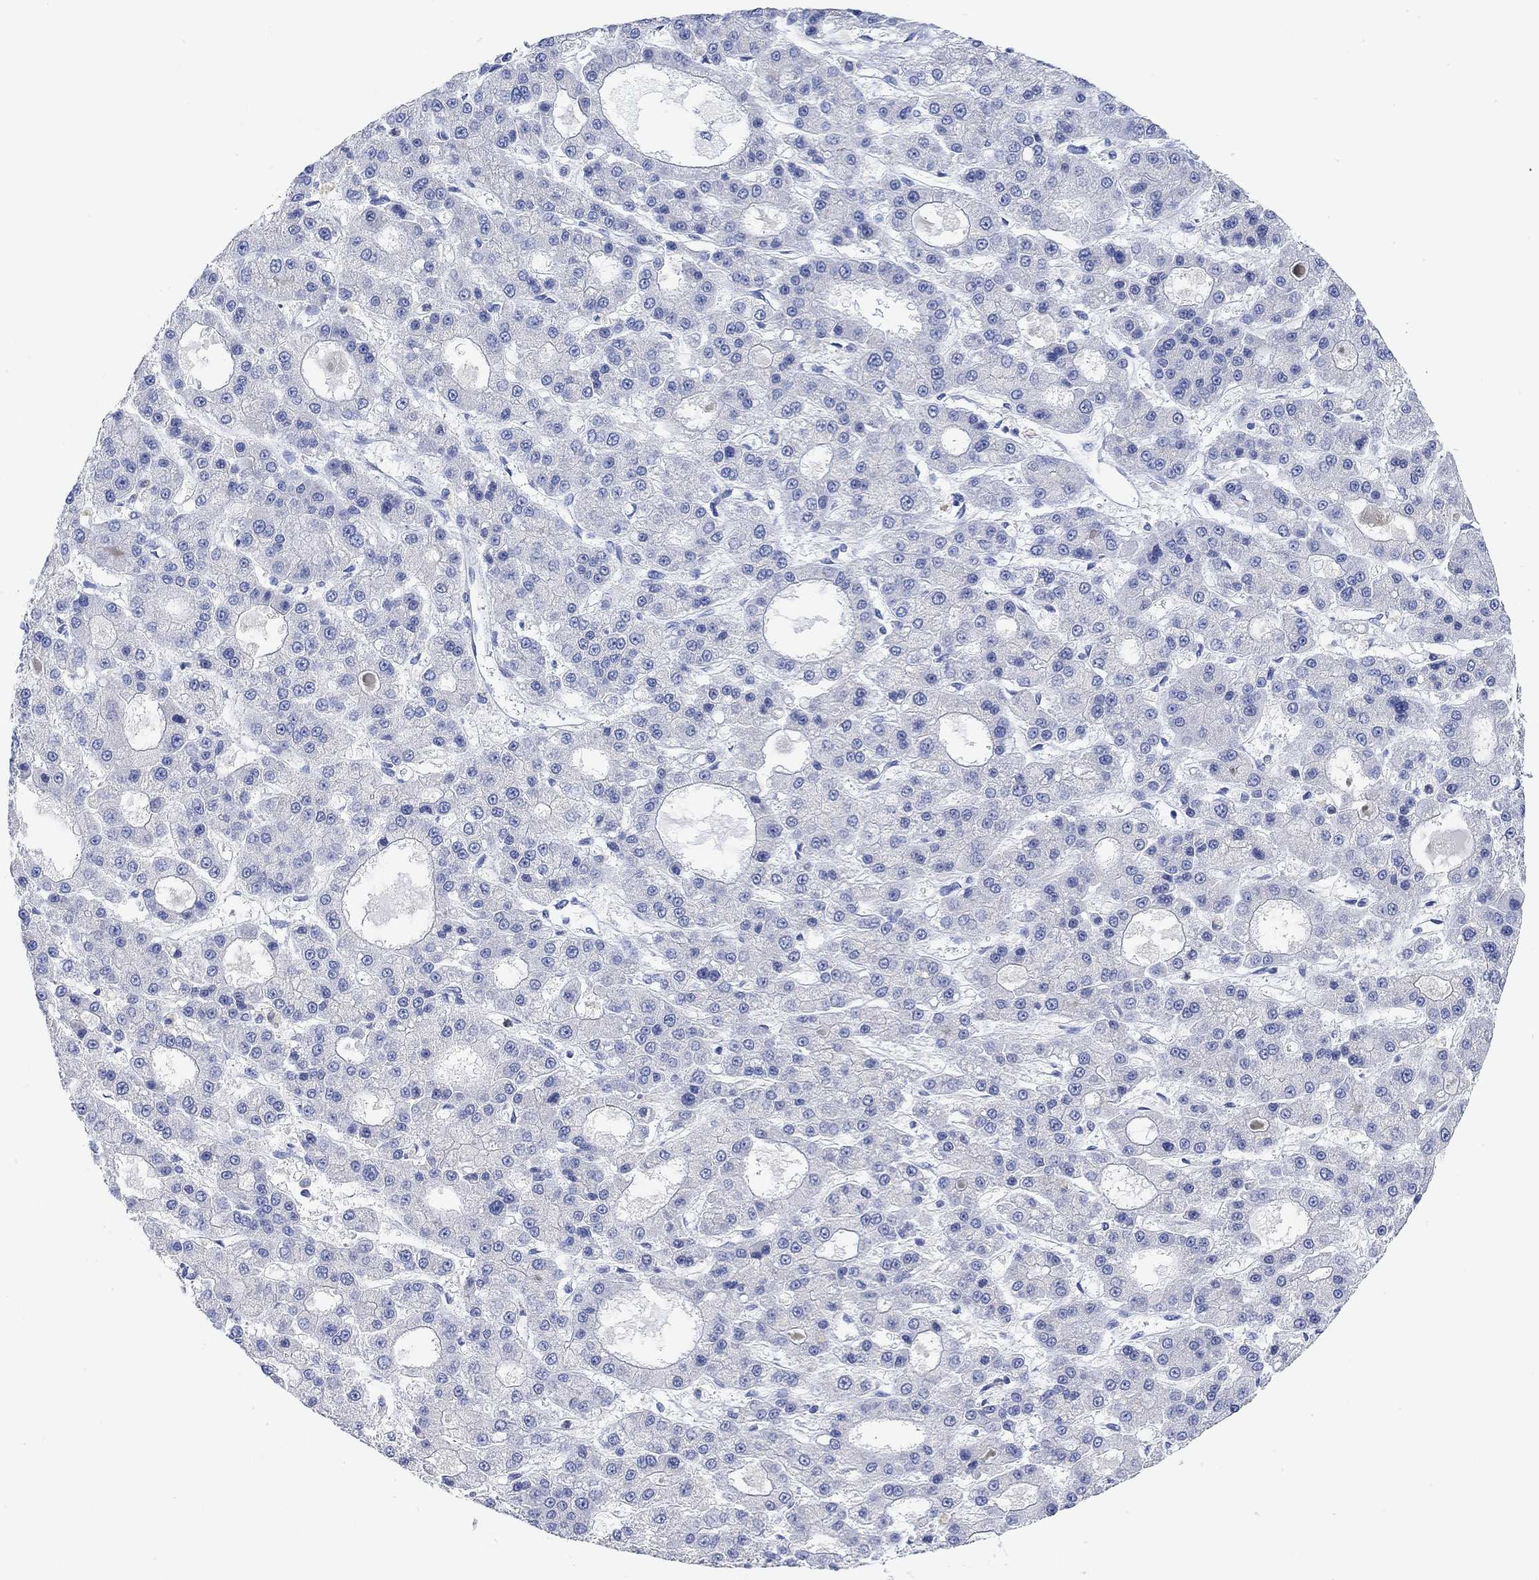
{"staining": {"intensity": "negative", "quantity": "none", "location": "none"}, "tissue": "liver cancer", "cell_type": "Tumor cells", "image_type": "cancer", "snomed": [{"axis": "morphology", "description": "Carcinoma, Hepatocellular, NOS"}, {"axis": "topography", "description": "Liver"}], "caption": "DAB (3,3'-diaminobenzidine) immunohistochemical staining of human liver hepatocellular carcinoma demonstrates no significant expression in tumor cells. (Stains: DAB (3,3'-diaminobenzidine) immunohistochemistry with hematoxylin counter stain, Microscopy: brightfield microscopy at high magnification).", "gene": "VAT1L", "patient": {"sex": "male", "age": 70}}